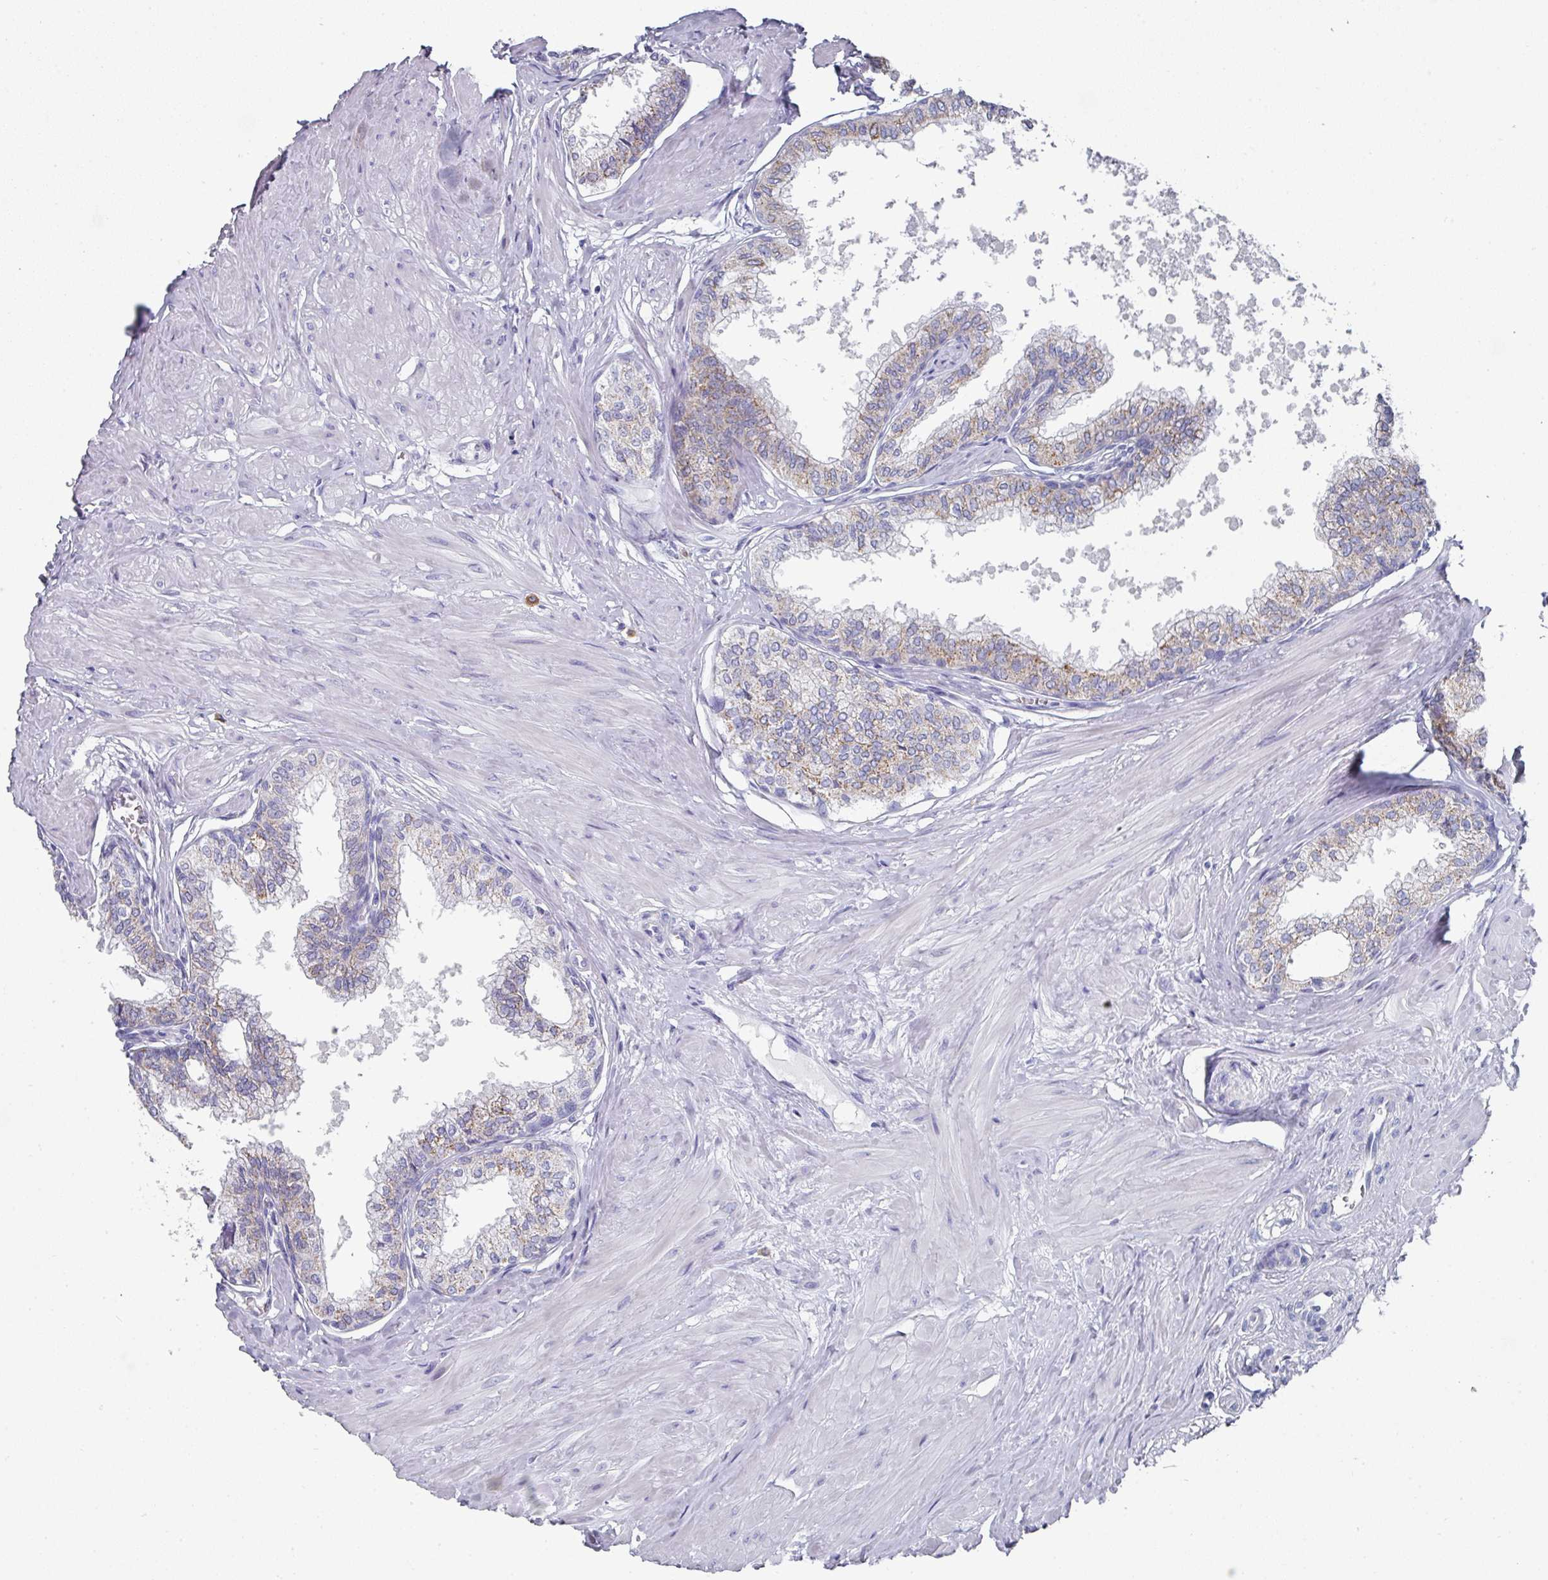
{"staining": {"intensity": "moderate", "quantity": "<25%", "location": "cytoplasmic/membranous"}, "tissue": "seminal vesicle", "cell_type": "Glandular cells", "image_type": "normal", "snomed": [{"axis": "morphology", "description": "Normal tissue, NOS"}, {"axis": "topography", "description": "Prostate"}, {"axis": "topography", "description": "Seminal veicle"}], "caption": "Immunohistochemical staining of unremarkable seminal vesicle displays <25% levels of moderate cytoplasmic/membranous protein expression in about <25% of glandular cells. Using DAB (3,3'-diaminobenzidine) (brown) and hematoxylin (blue) stains, captured at high magnification using brightfield microscopy.", "gene": "SETBP1", "patient": {"sex": "male", "age": 60}}